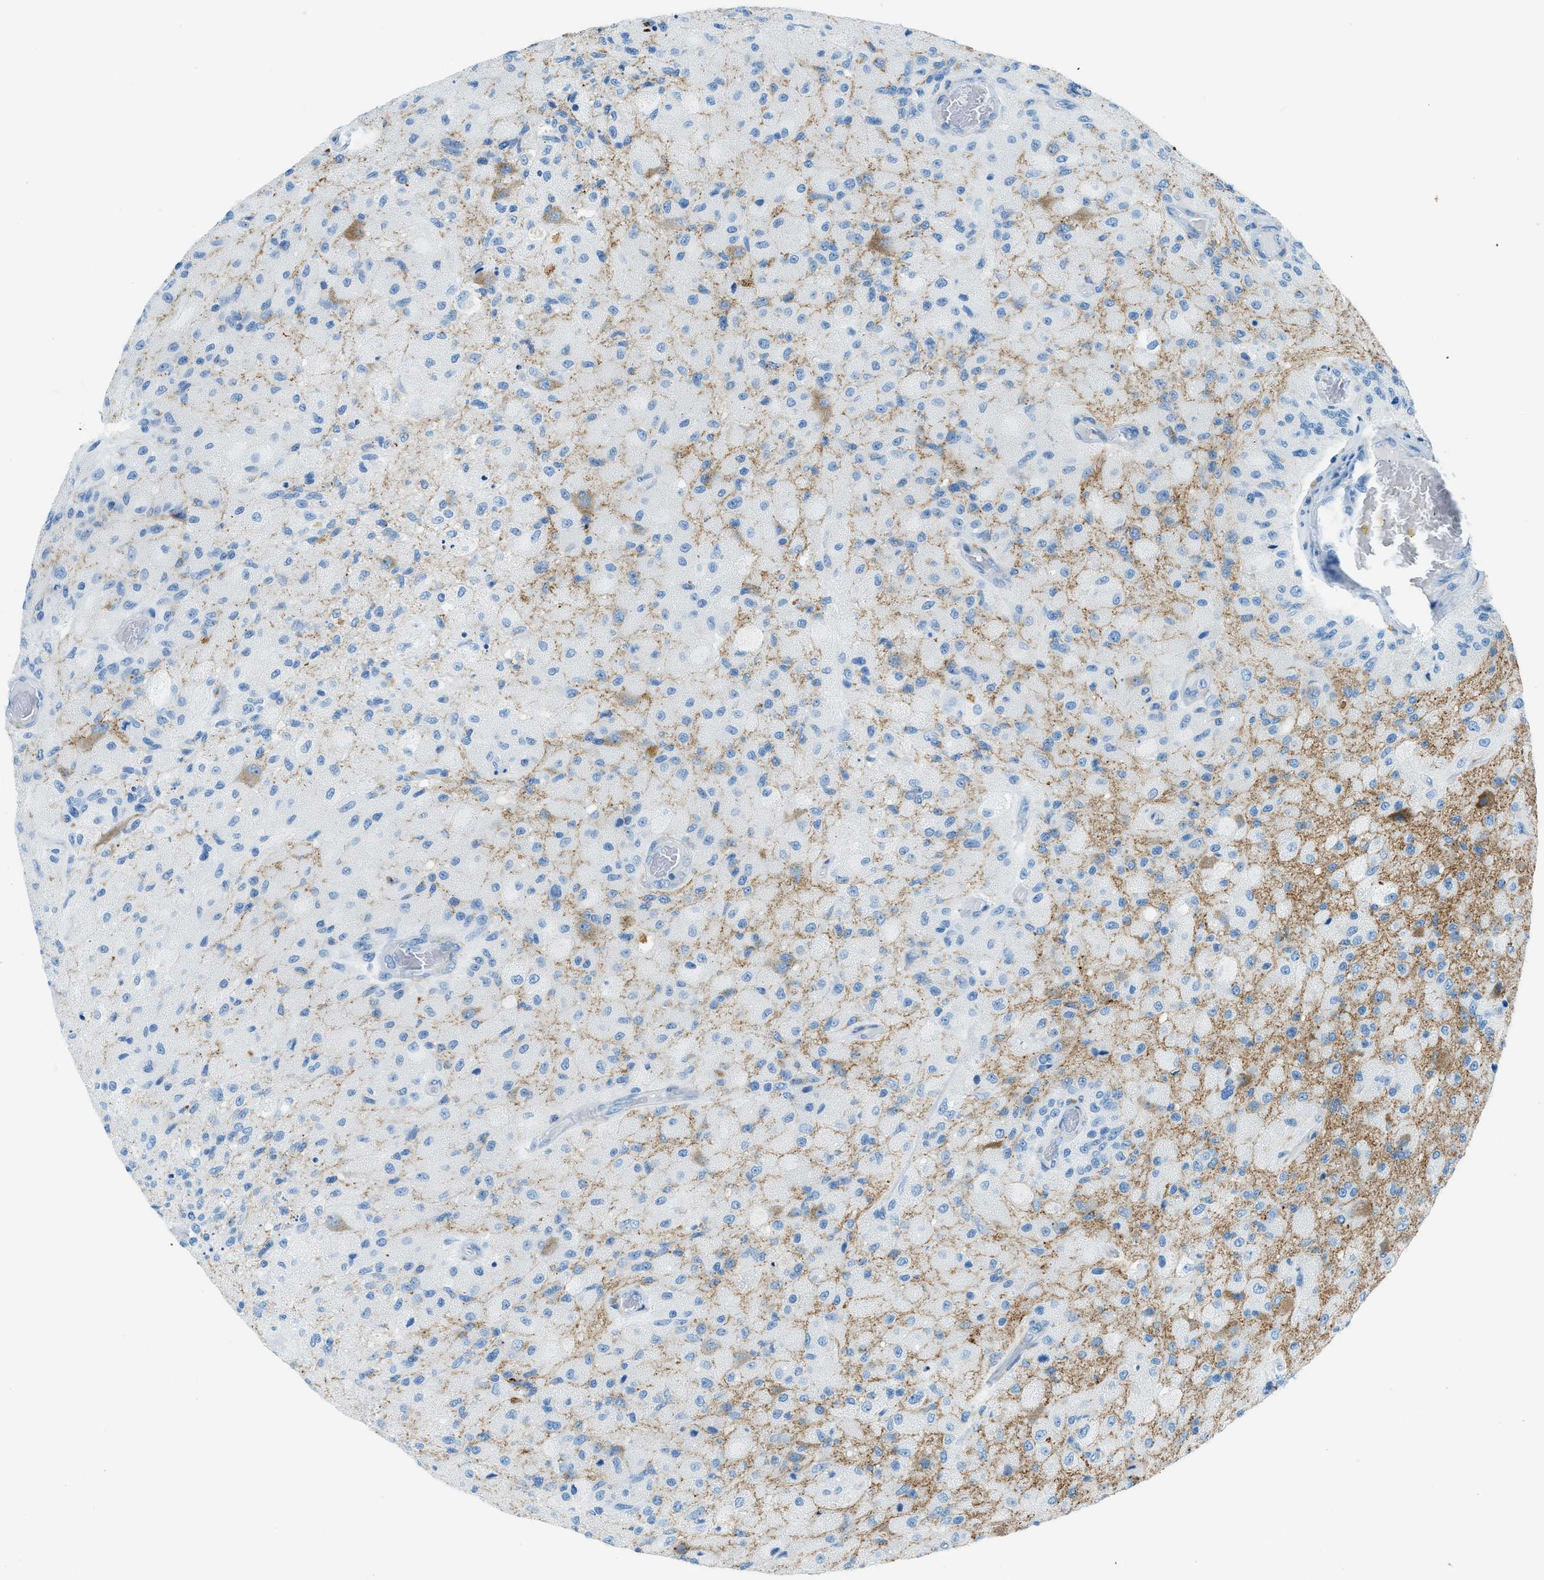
{"staining": {"intensity": "negative", "quantity": "none", "location": "none"}, "tissue": "glioma", "cell_type": "Tumor cells", "image_type": "cancer", "snomed": [{"axis": "morphology", "description": "Normal tissue, NOS"}, {"axis": "morphology", "description": "Glioma, malignant, High grade"}, {"axis": "topography", "description": "Cerebral cortex"}], "caption": "This is a histopathology image of immunohistochemistry (IHC) staining of malignant glioma (high-grade), which shows no expression in tumor cells.", "gene": "C21orf62", "patient": {"sex": "male", "age": 77}}